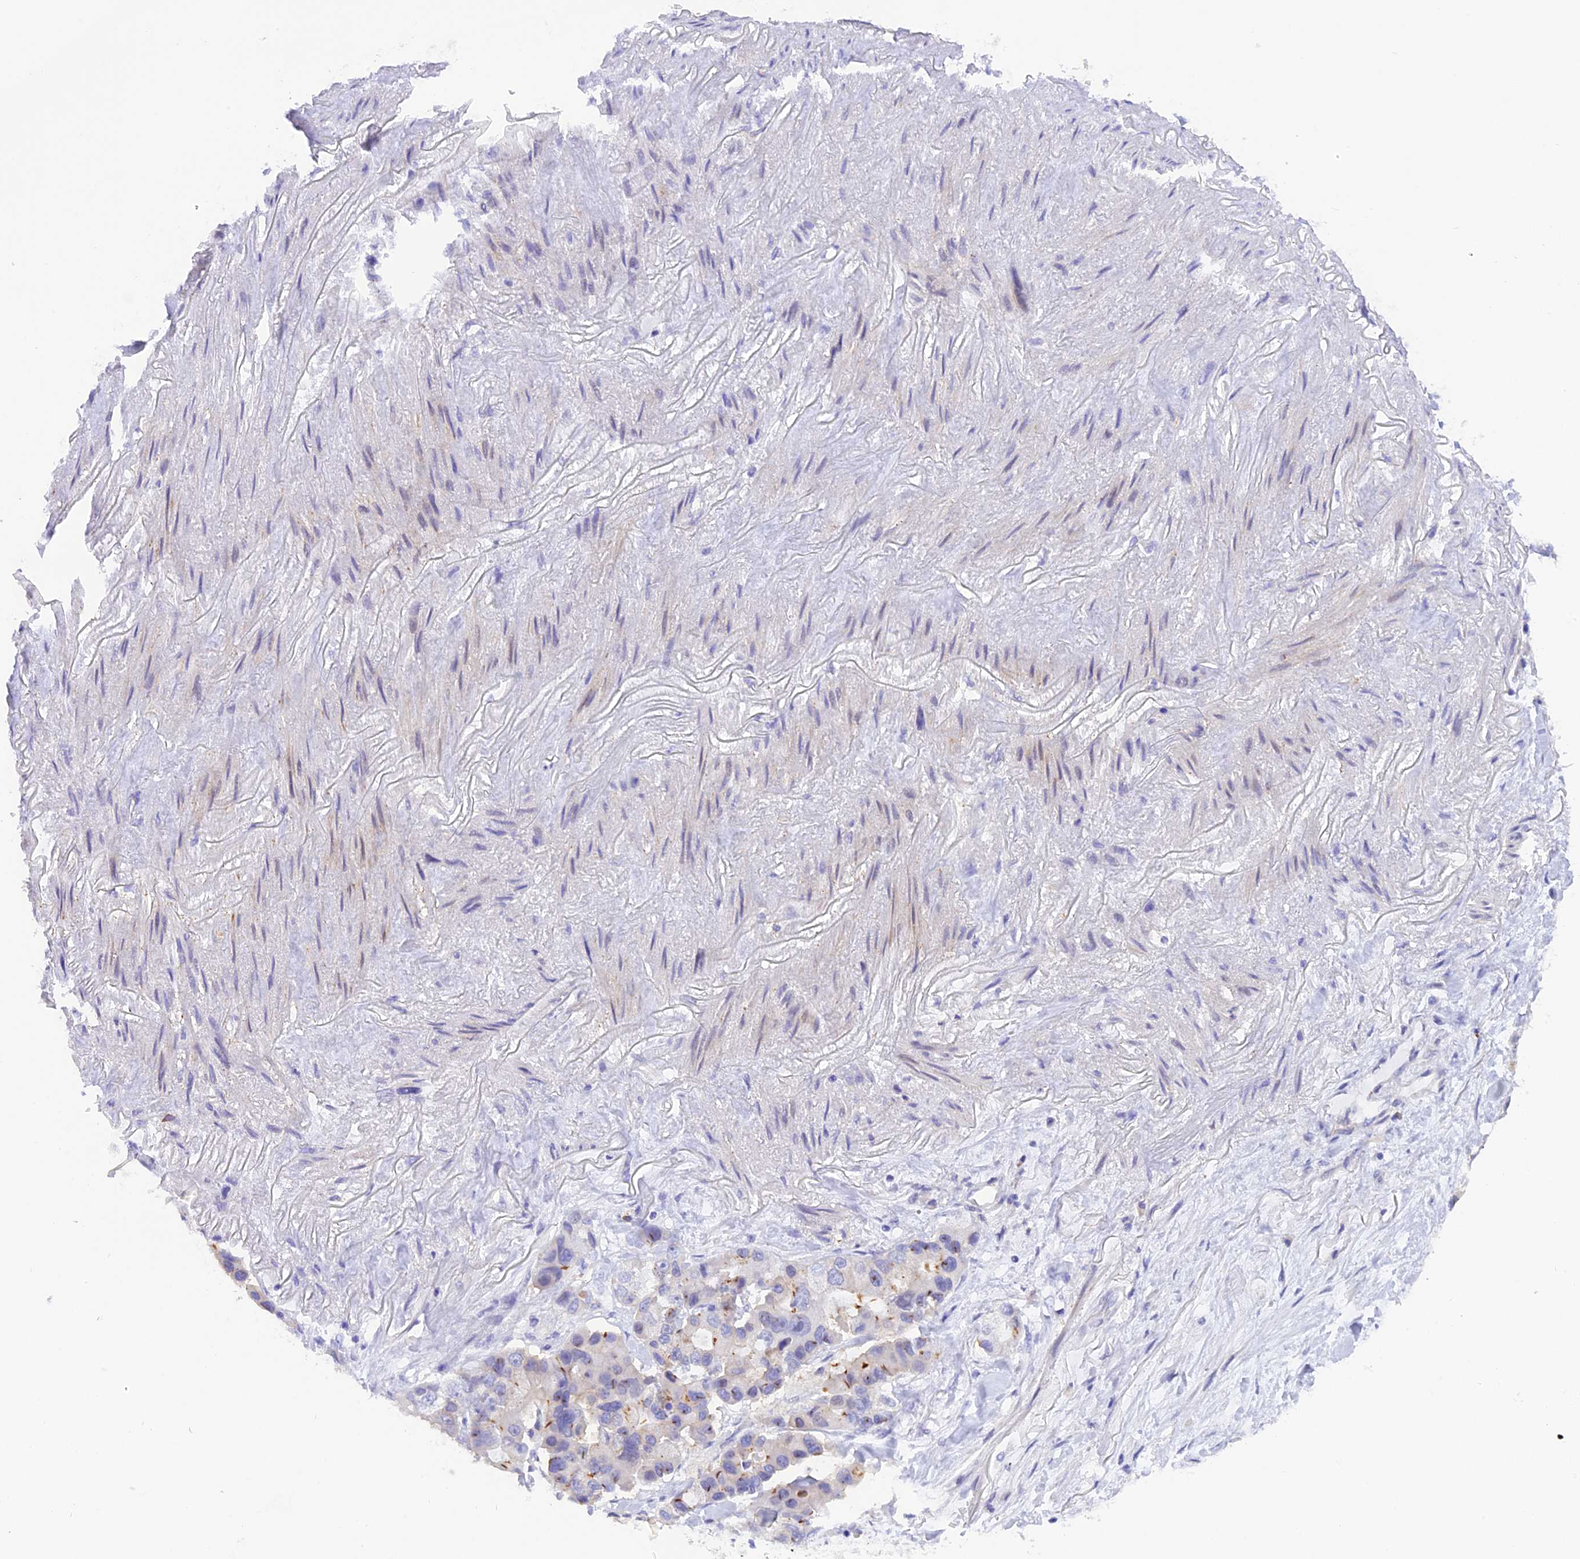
{"staining": {"intensity": "moderate", "quantity": "<25%", "location": "cytoplasmic/membranous"}, "tissue": "lung cancer", "cell_type": "Tumor cells", "image_type": "cancer", "snomed": [{"axis": "morphology", "description": "Adenocarcinoma, NOS"}, {"axis": "topography", "description": "Lung"}], "caption": "Immunohistochemical staining of lung cancer (adenocarcinoma) shows moderate cytoplasmic/membranous protein staining in approximately <25% of tumor cells.", "gene": "COL6A5", "patient": {"sex": "female", "age": 54}}